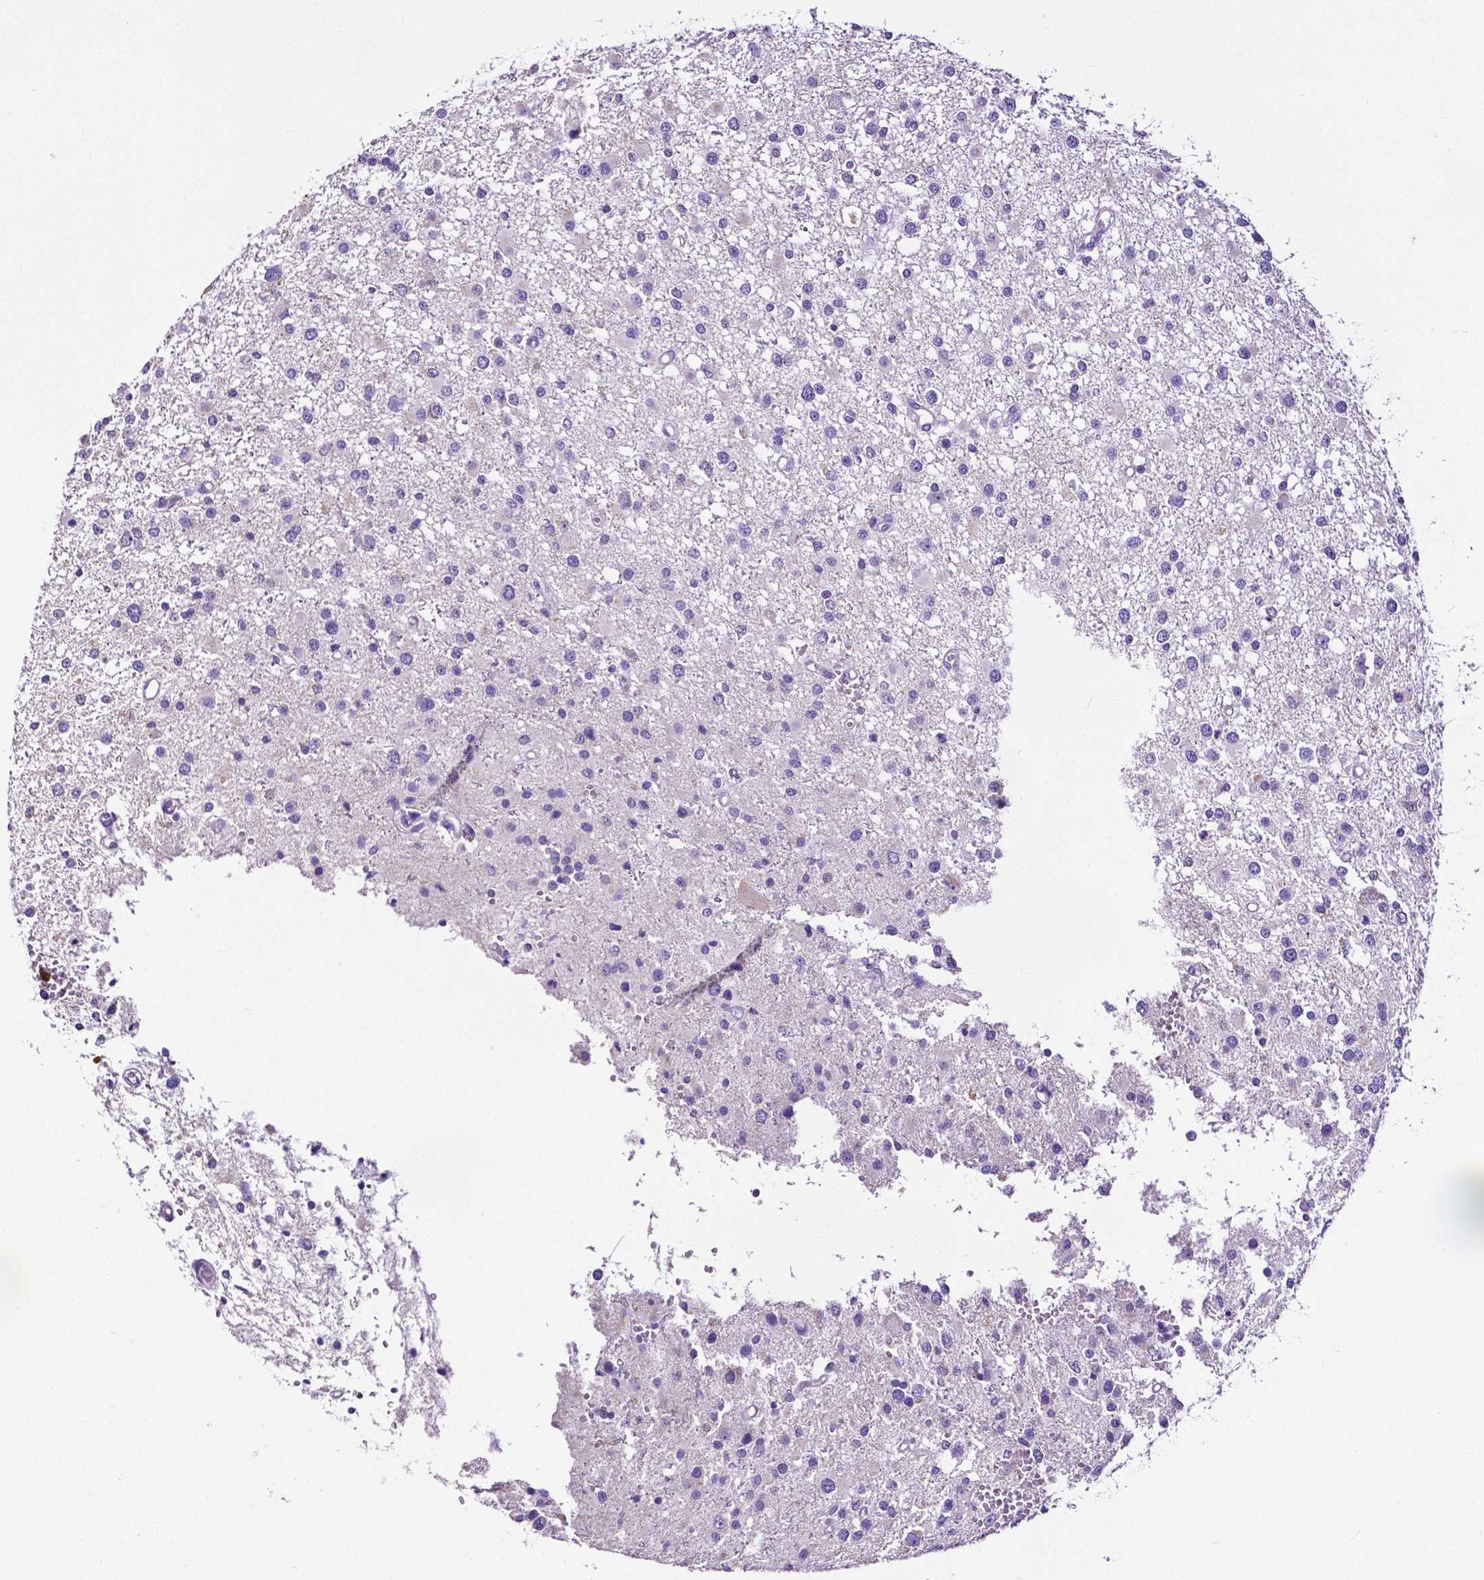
{"staining": {"intensity": "negative", "quantity": "none", "location": "none"}, "tissue": "glioma", "cell_type": "Tumor cells", "image_type": "cancer", "snomed": [{"axis": "morphology", "description": "Glioma, malignant, High grade"}, {"axis": "topography", "description": "Brain"}], "caption": "This is a histopathology image of immunohistochemistry (IHC) staining of high-grade glioma (malignant), which shows no expression in tumor cells. Nuclei are stained in blue.", "gene": "MMP9", "patient": {"sex": "male", "age": 54}}